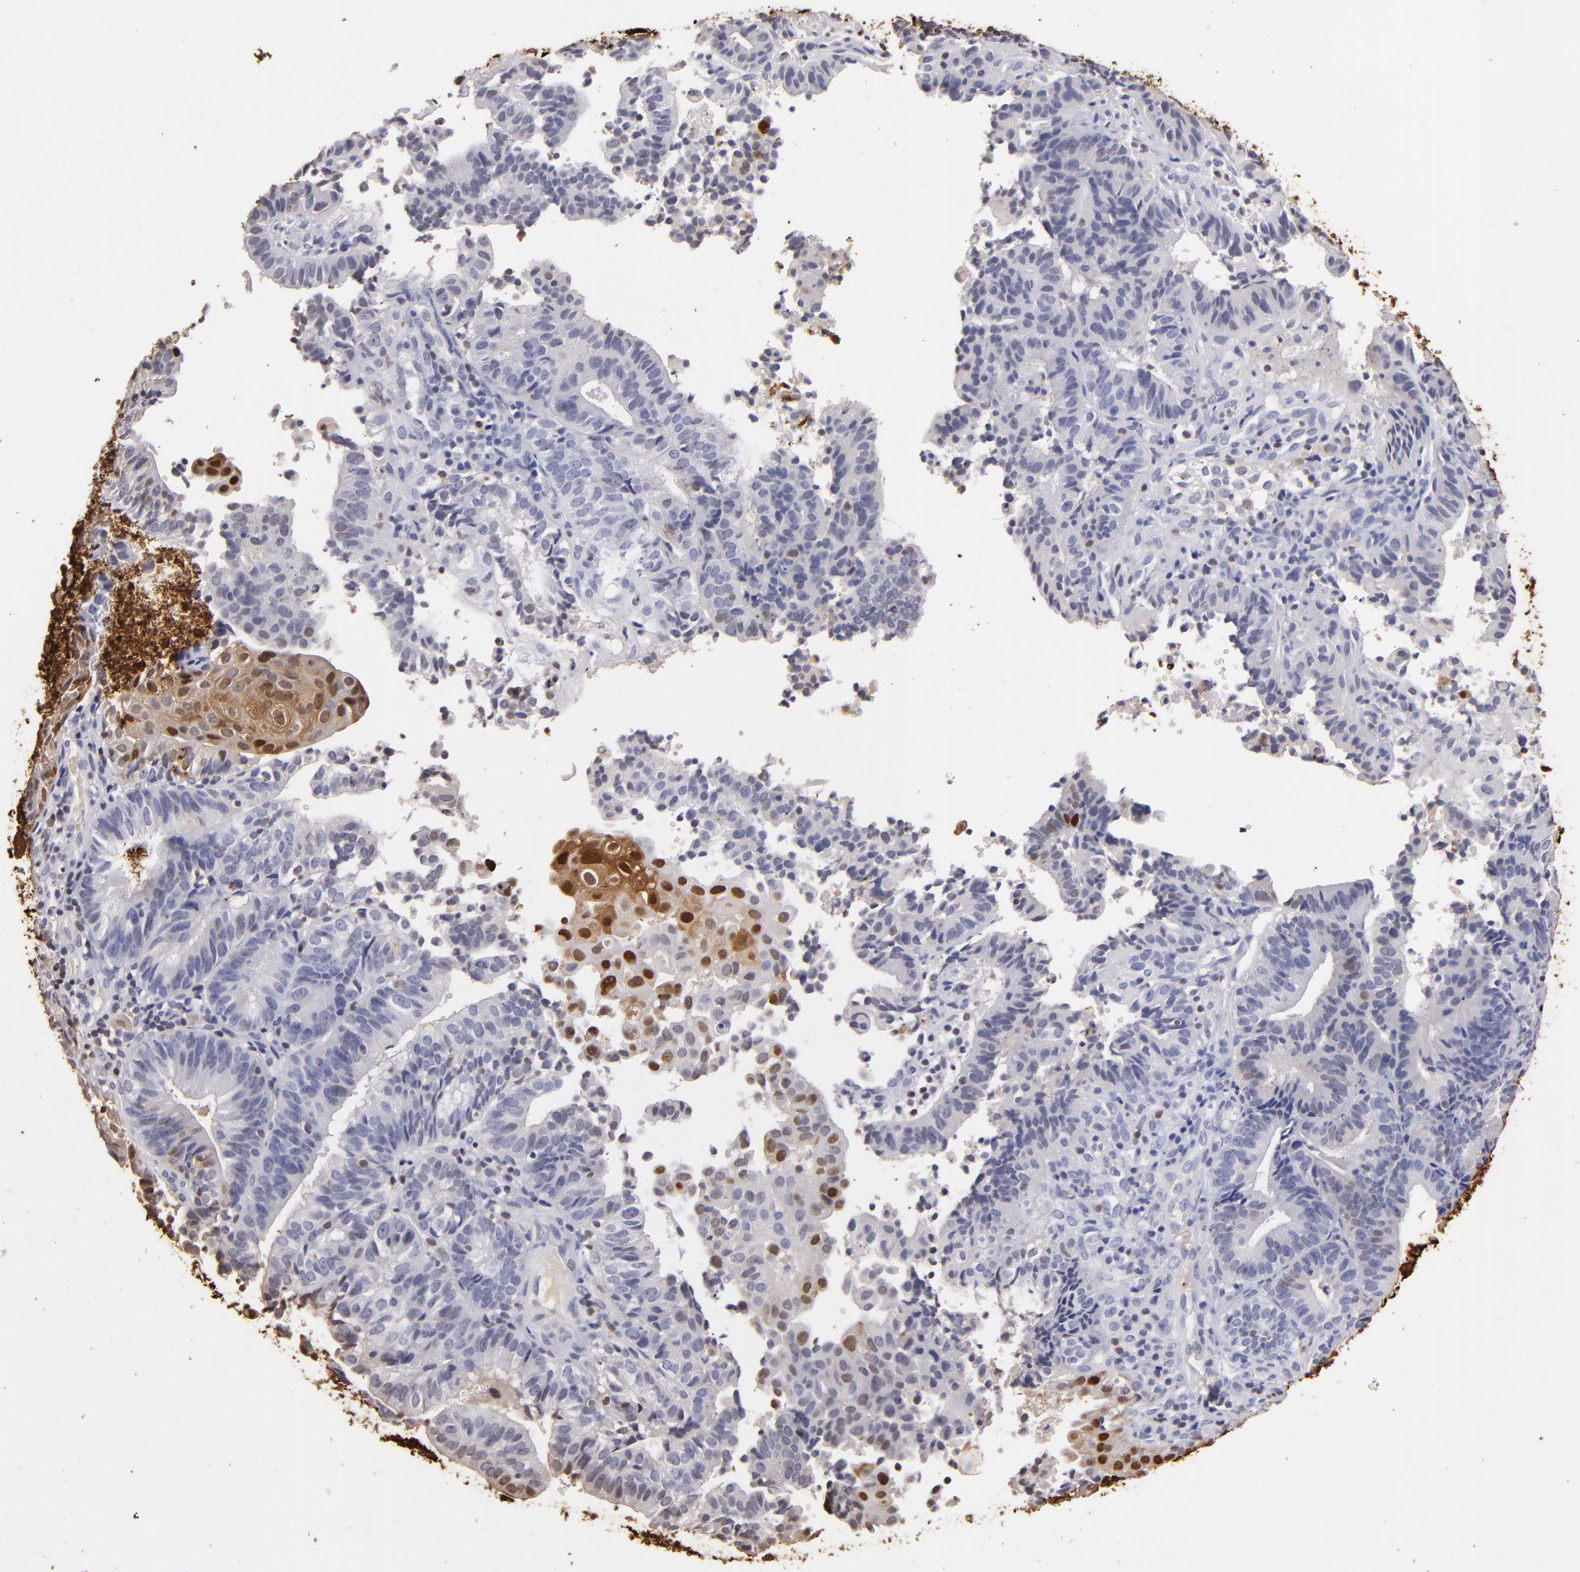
{"staining": {"intensity": "moderate", "quantity": "<25%", "location": "cytoplasmic/membranous,nuclear"}, "tissue": "cervical cancer", "cell_type": "Tumor cells", "image_type": "cancer", "snomed": [{"axis": "morphology", "description": "Adenocarcinoma, NOS"}, {"axis": "topography", "description": "Cervix"}], "caption": "The immunohistochemical stain labels moderate cytoplasmic/membranous and nuclear positivity in tumor cells of cervical cancer tissue. (Brightfield microscopy of DAB IHC at high magnification).", "gene": "S100A2", "patient": {"sex": "female", "age": 60}}